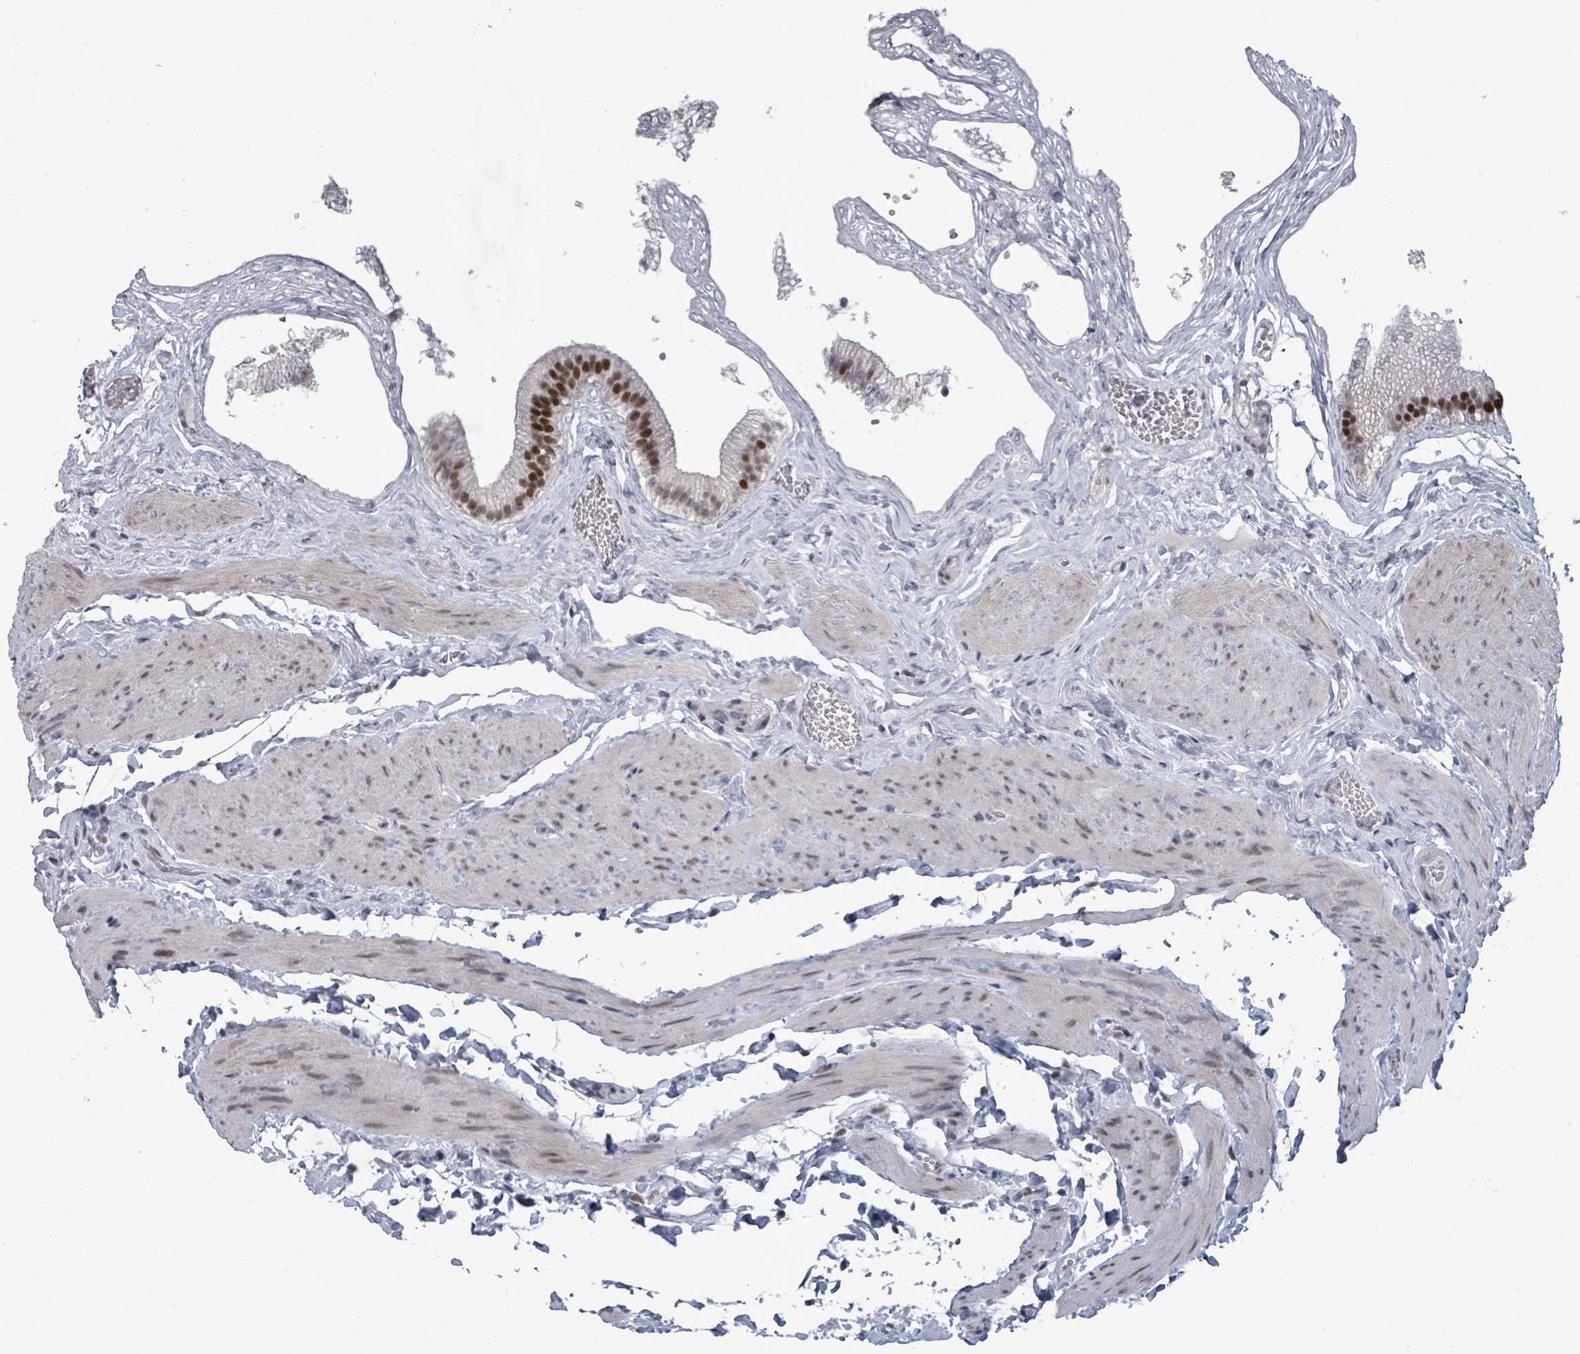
{"staining": {"intensity": "strong", "quantity": "25%-75%", "location": "nuclear"}, "tissue": "gallbladder", "cell_type": "Glandular cells", "image_type": "normal", "snomed": [{"axis": "morphology", "description": "Normal tissue, NOS"}, {"axis": "topography", "description": "Gallbladder"}], "caption": "The immunohistochemical stain labels strong nuclear positivity in glandular cells of unremarkable gallbladder.", "gene": "BIVM", "patient": {"sex": "female", "age": 54}}